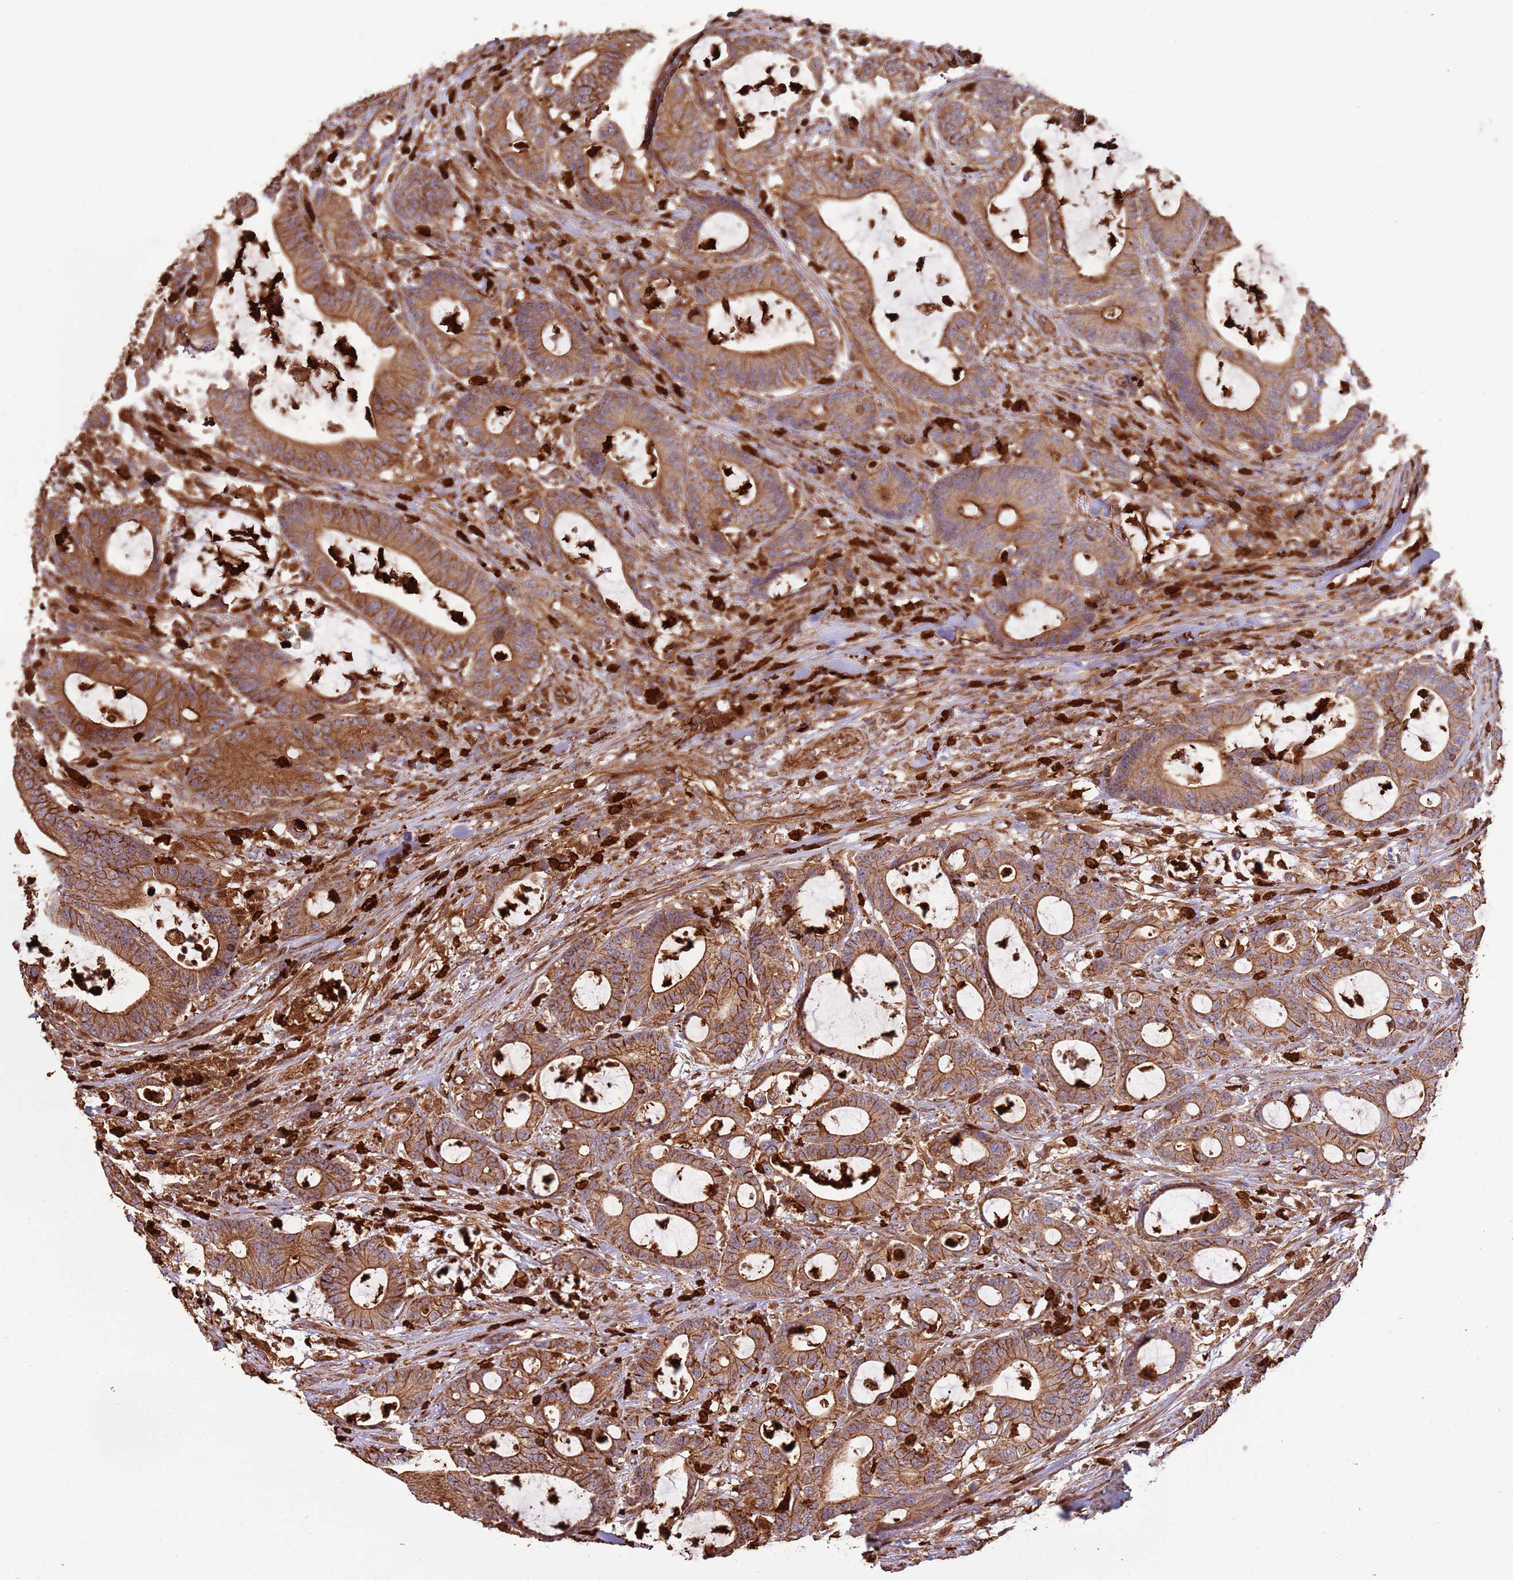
{"staining": {"intensity": "moderate", "quantity": ">75%", "location": "cytoplasmic/membranous"}, "tissue": "colorectal cancer", "cell_type": "Tumor cells", "image_type": "cancer", "snomed": [{"axis": "morphology", "description": "Adenocarcinoma, NOS"}, {"axis": "topography", "description": "Colon"}], "caption": "Immunohistochemical staining of human adenocarcinoma (colorectal) reveals moderate cytoplasmic/membranous protein expression in about >75% of tumor cells.", "gene": "NDUFAF4", "patient": {"sex": "female", "age": 84}}